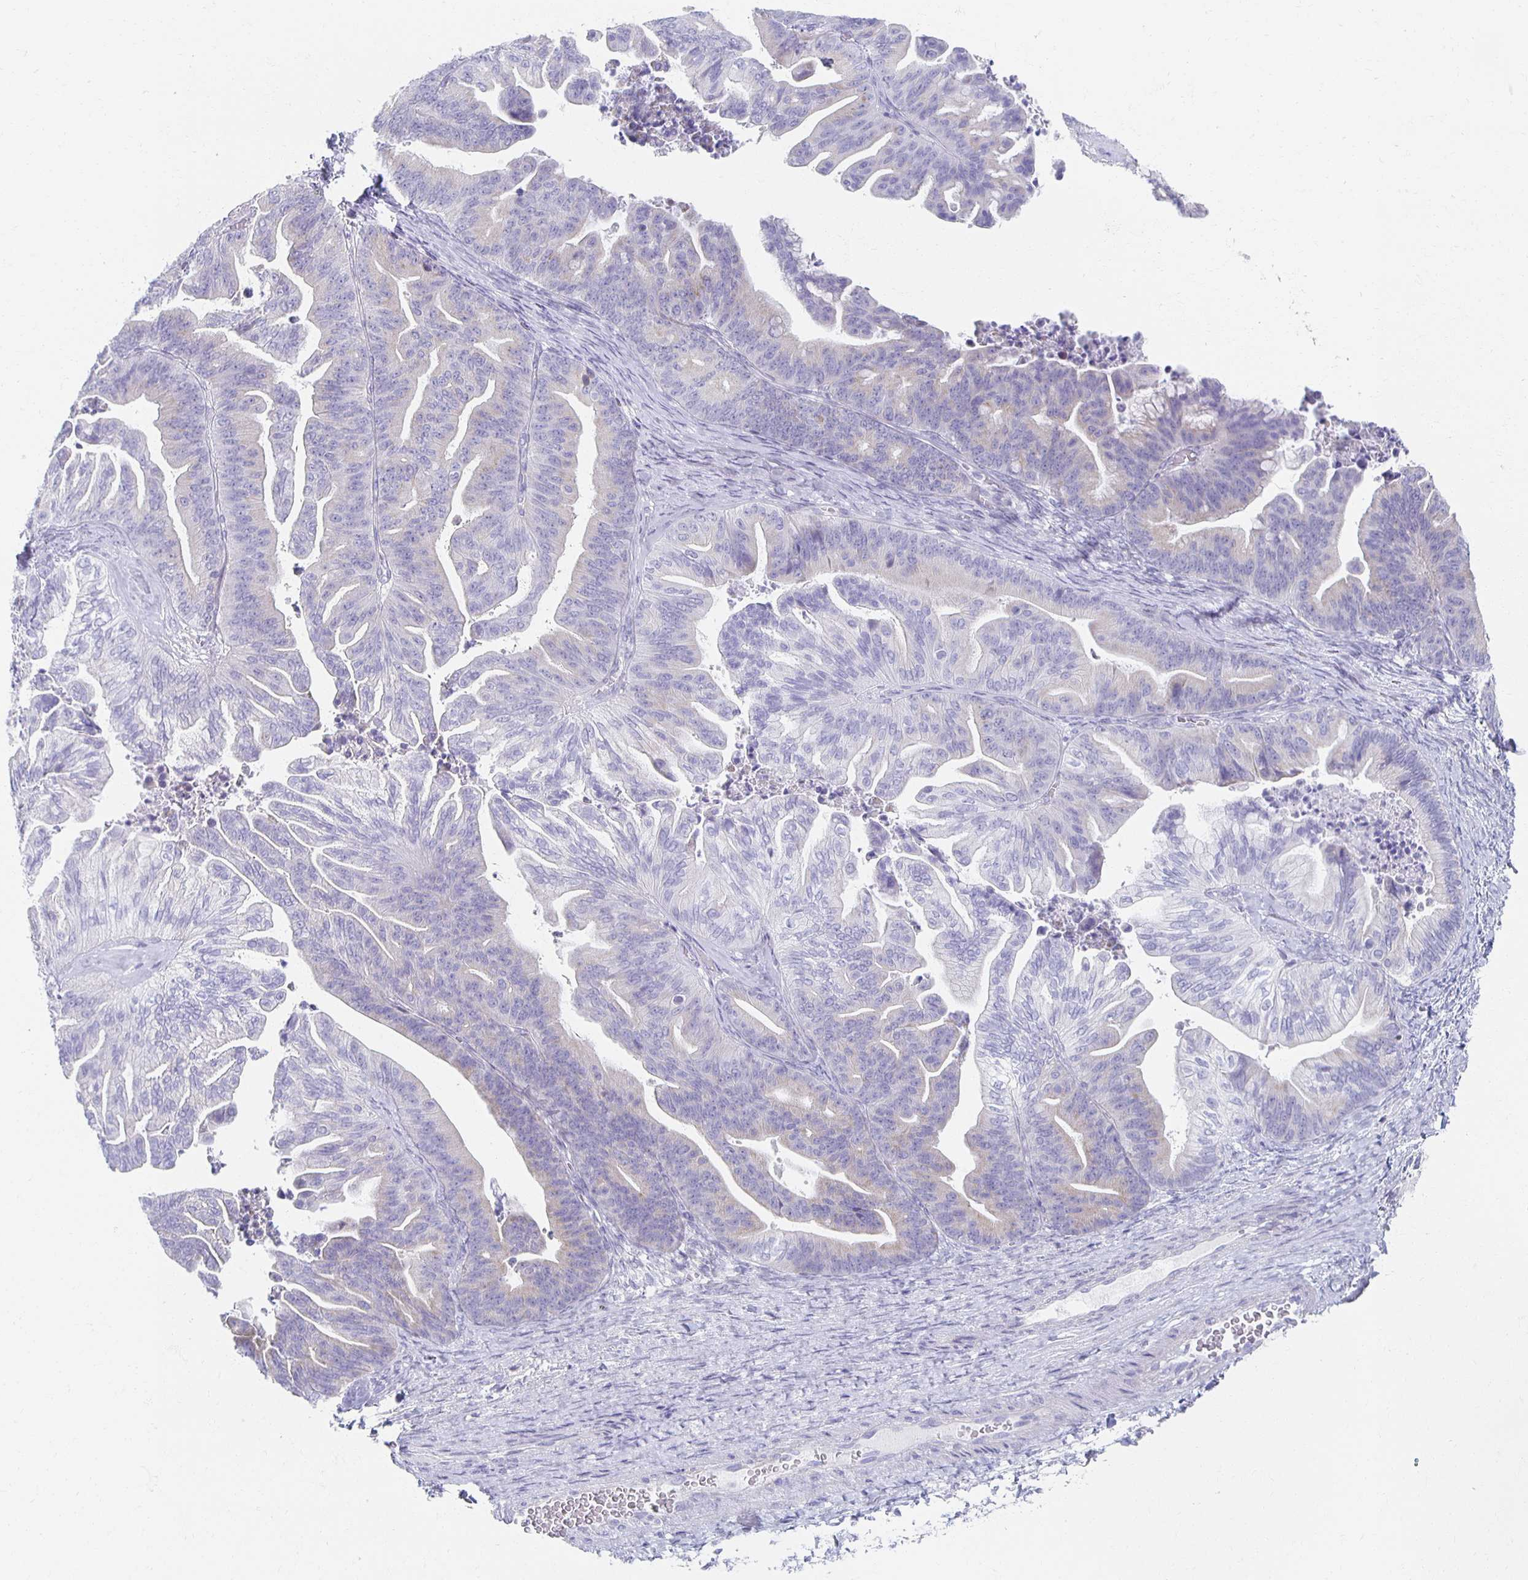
{"staining": {"intensity": "weak", "quantity": "<25%", "location": "cytoplasmic/membranous"}, "tissue": "ovarian cancer", "cell_type": "Tumor cells", "image_type": "cancer", "snomed": [{"axis": "morphology", "description": "Cystadenocarcinoma, mucinous, NOS"}, {"axis": "topography", "description": "Ovary"}], "caption": "High magnification brightfield microscopy of ovarian cancer stained with DAB (brown) and counterstained with hematoxylin (blue): tumor cells show no significant positivity.", "gene": "TEX44", "patient": {"sex": "female", "age": 67}}